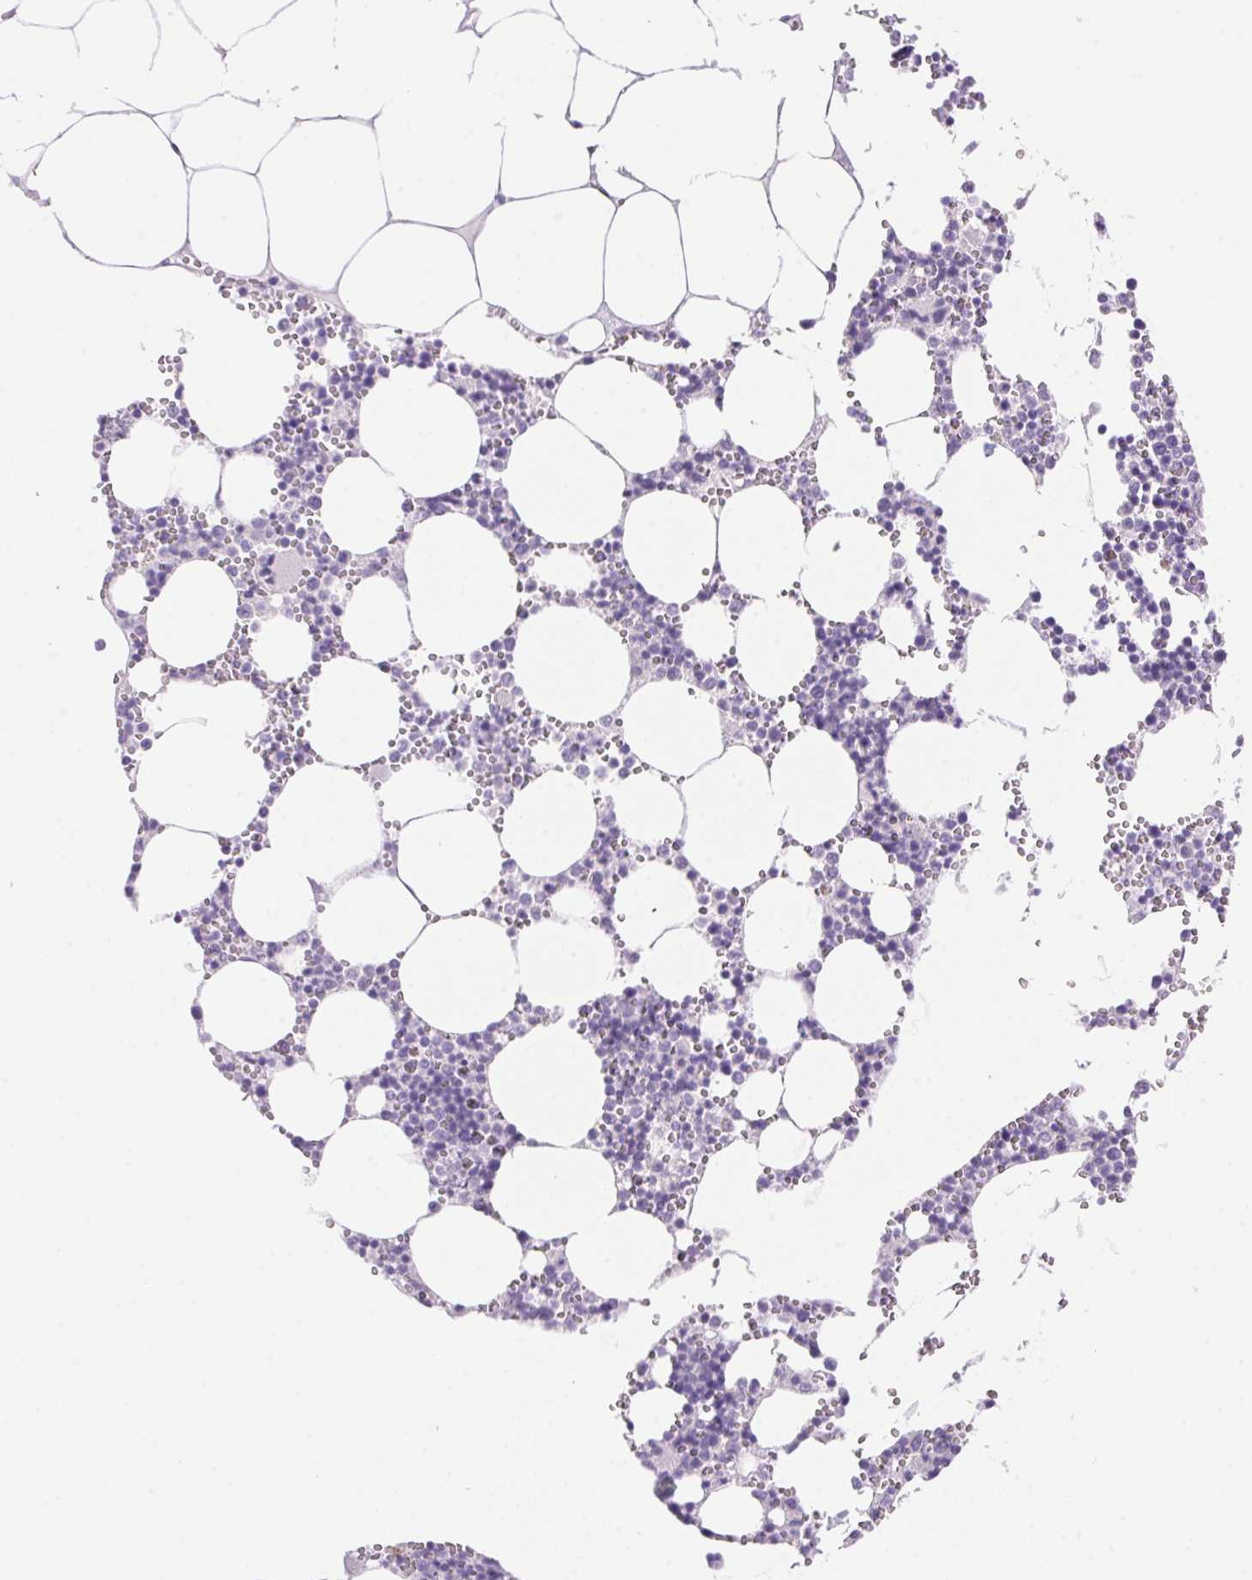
{"staining": {"intensity": "negative", "quantity": "none", "location": "none"}, "tissue": "bone marrow", "cell_type": "Hematopoietic cells", "image_type": "normal", "snomed": [{"axis": "morphology", "description": "Normal tissue, NOS"}, {"axis": "topography", "description": "Bone marrow"}], "caption": "This is a photomicrograph of IHC staining of unremarkable bone marrow, which shows no positivity in hematopoietic cells.", "gene": "DHCR24", "patient": {"sex": "male", "age": 54}}